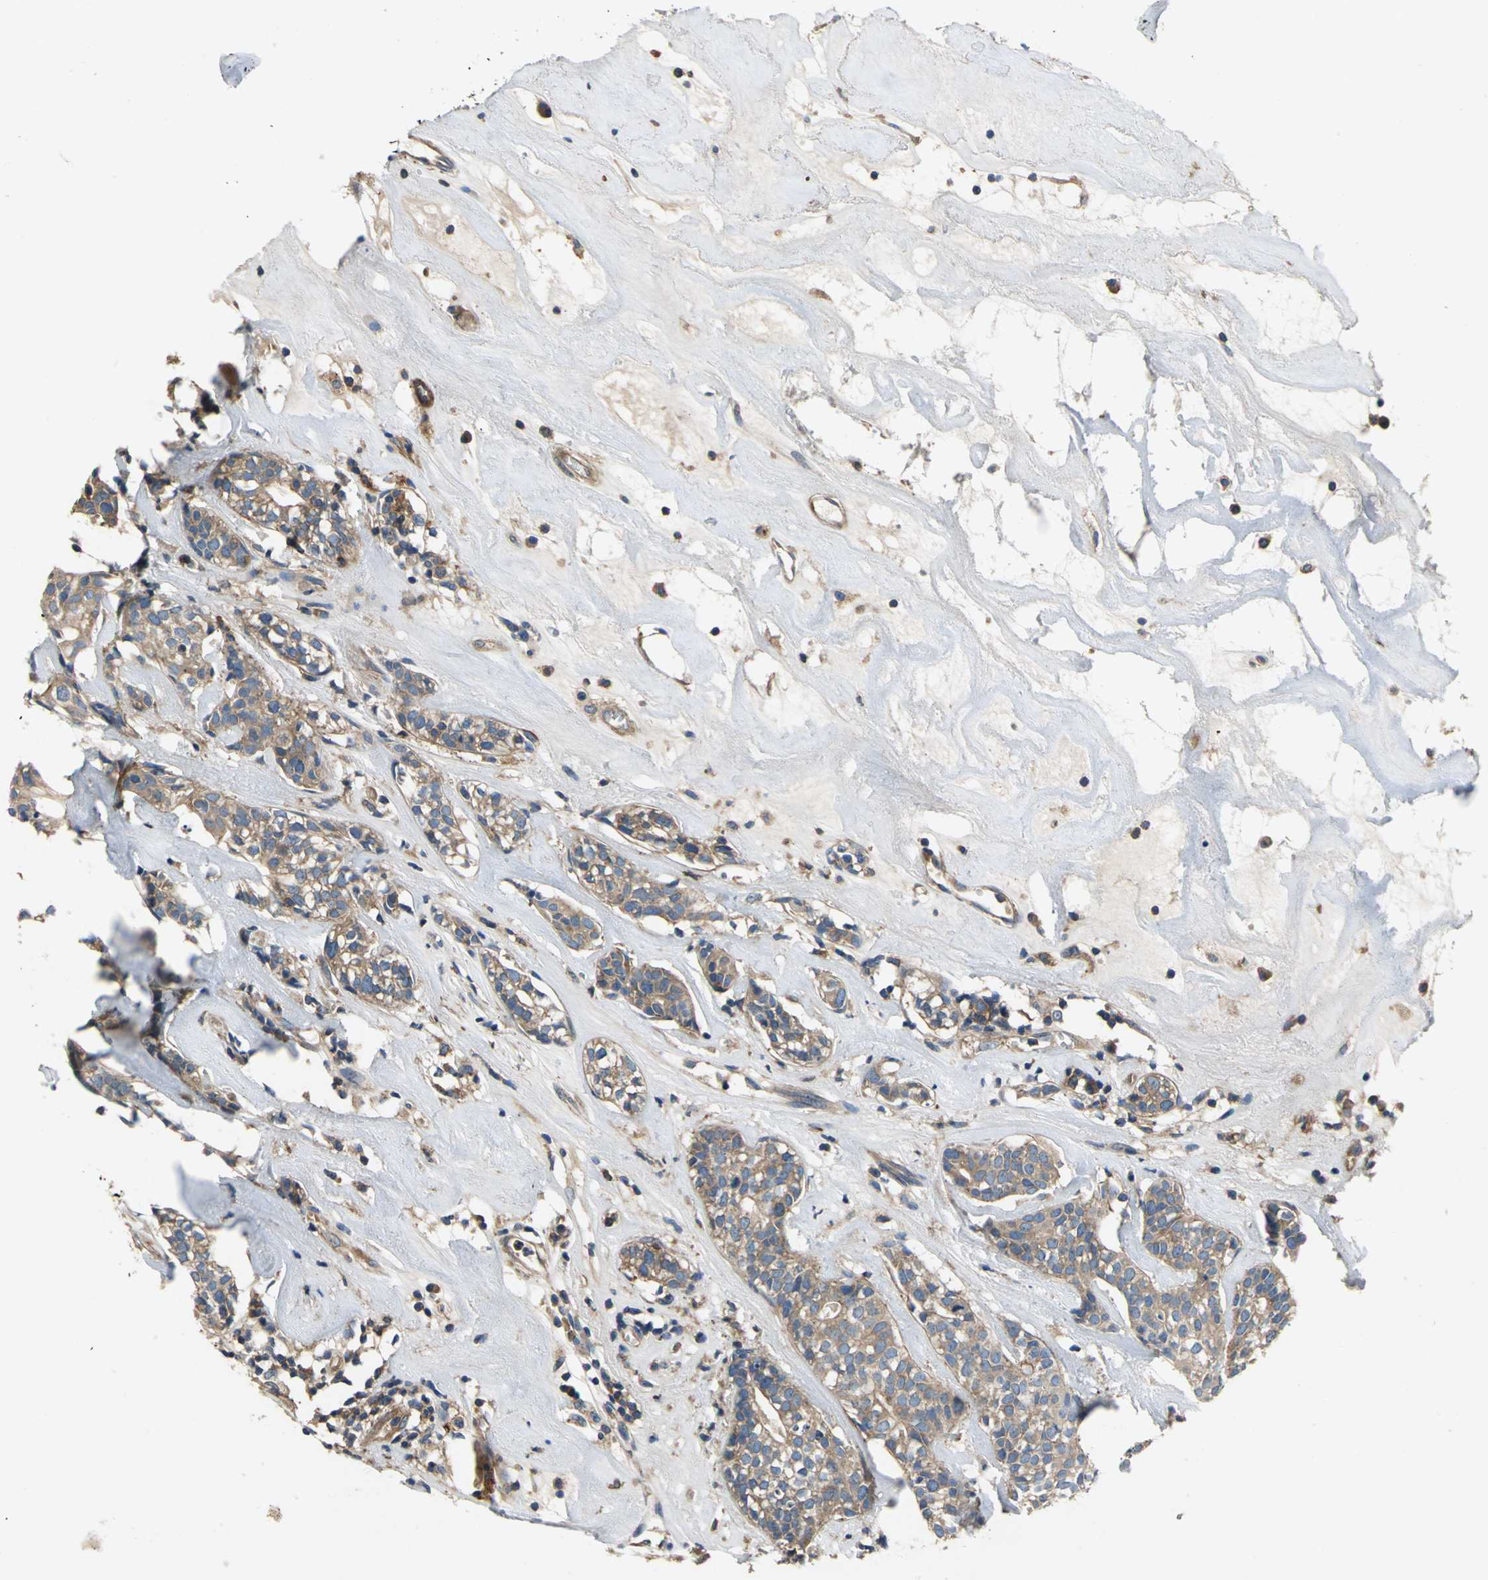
{"staining": {"intensity": "moderate", "quantity": ">75%", "location": "cytoplasmic/membranous"}, "tissue": "head and neck cancer", "cell_type": "Tumor cells", "image_type": "cancer", "snomed": [{"axis": "morphology", "description": "Adenocarcinoma, NOS"}, {"axis": "topography", "description": "Salivary gland"}, {"axis": "topography", "description": "Head-Neck"}], "caption": "Head and neck cancer (adenocarcinoma) stained for a protein displays moderate cytoplasmic/membranous positivity in tumor cells.", "gene": "DDX3Y", "patient": {"sex": "female", "age": 65}}